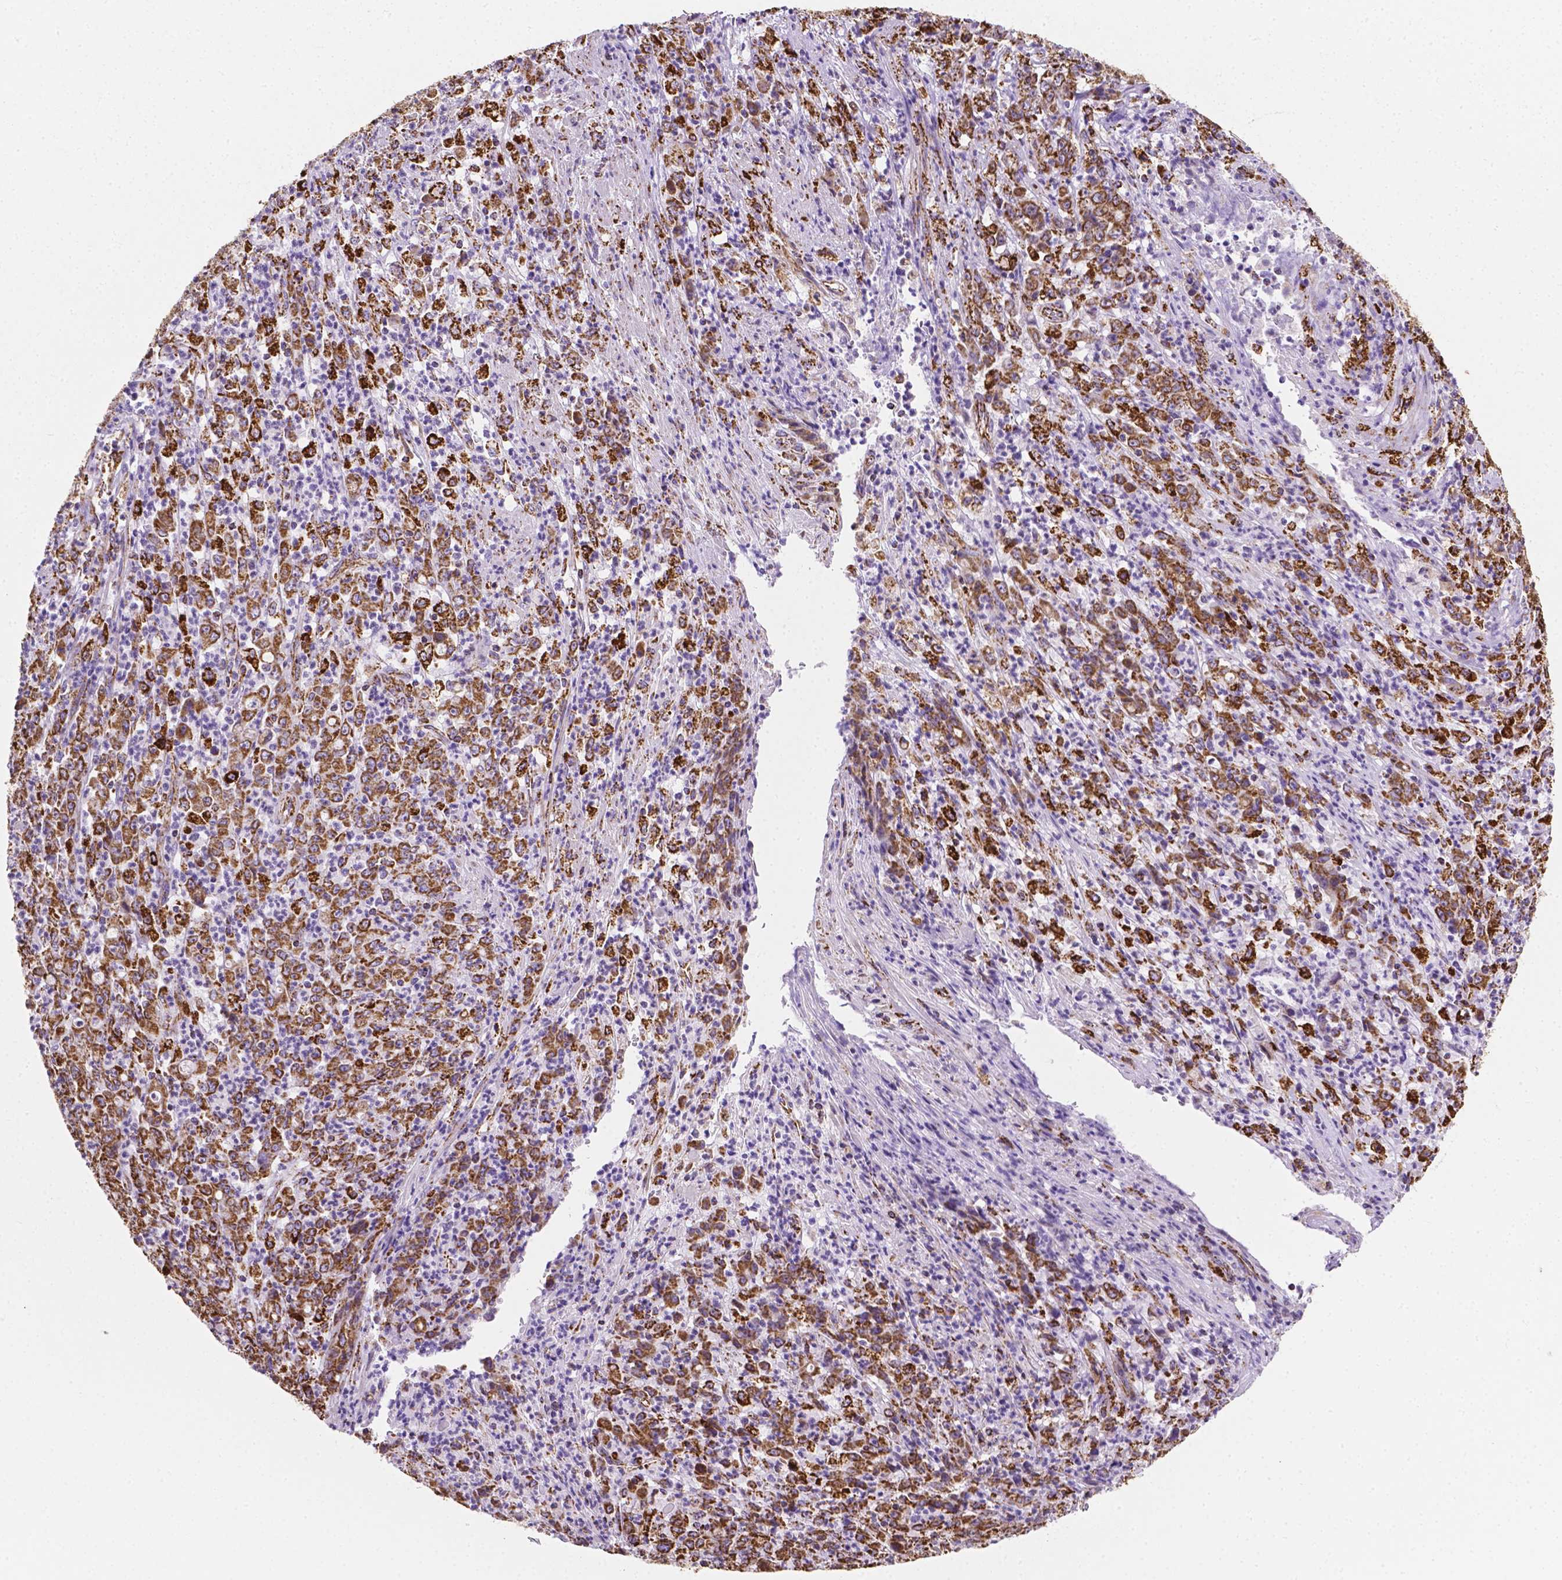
{"staining": {"intensity": "strong", "quantity": ">75%", "location": "cytoplasmic/membranous"}, "tissue": "stomach cancer", "cell_type": "Tumor cells", "image_type": "cancer", "snomed": [{"axis": "morphology", "description": "Adenocarcinoma, NOS"}, {"axis": "topography", "description": "Stomach, lower"}], "caption": "Strong cytoplasmic/membranous protein expression is appreciated in about >75% of tumor cells in stomach cancer.", "gene": "RMDN3", "patient": {"sex": "female", "age": 71}}